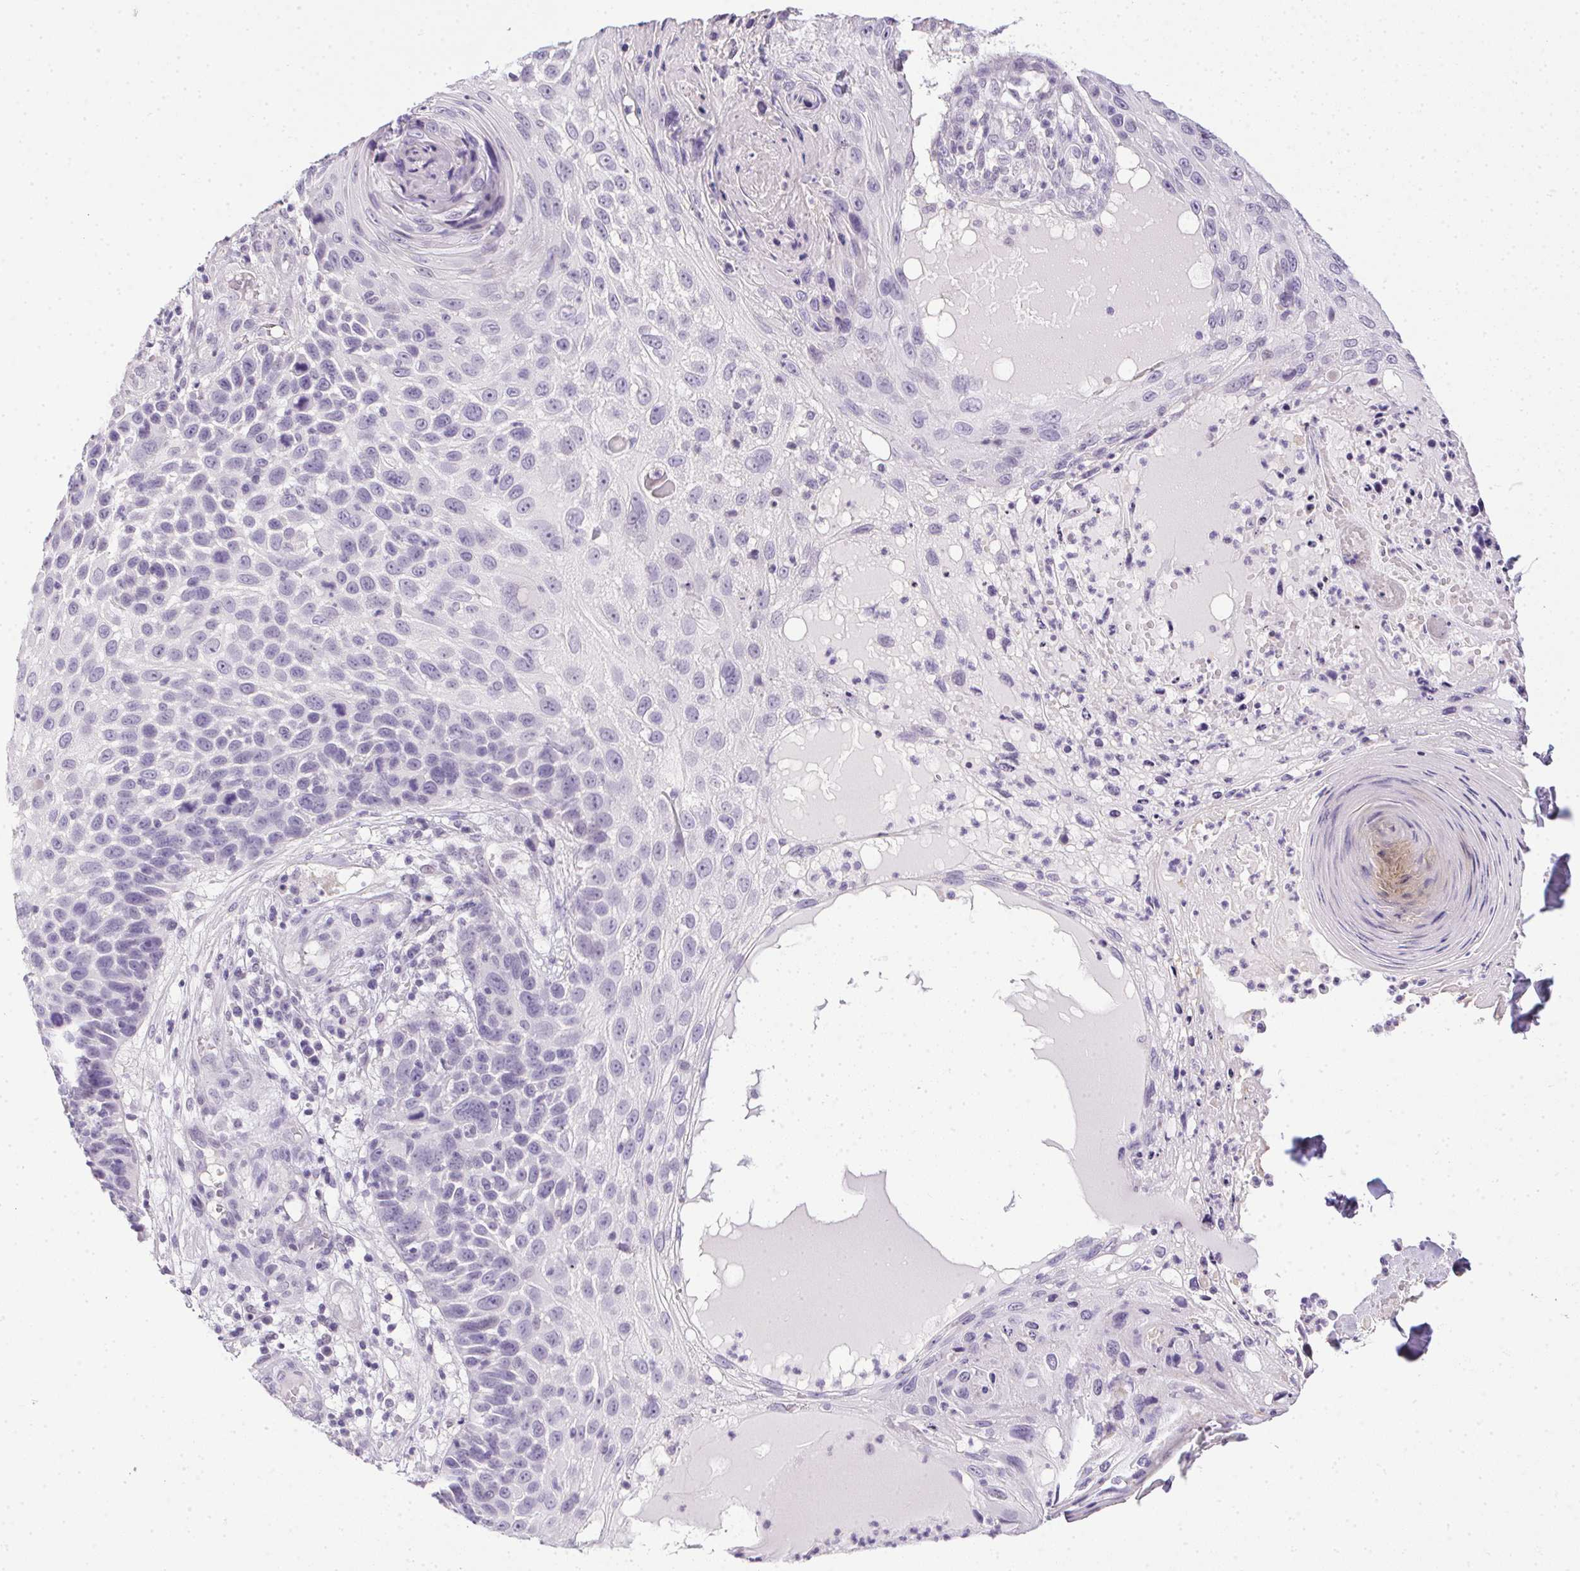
{"staining": {"intensity": "negative", "quantity": "none", "location": "none"}, "tissue": "skin cancer", "cell_type": "Tumor cells", "image_type": "cancer", "snomed": [{"axis": "morphology", "description": "Squamous cell carcinoma, NOS"}, {"axis": "topography", "description": "Skin"}], "caption": "Immunohistochemical staining of skin cancer (squamous cell carcinoma) displays no significant positivity in tumor cells. (IHC, brightfield microscopy, high magnification).", "gene": "PRL", "patient": {"sex": "male", "age": 92}}